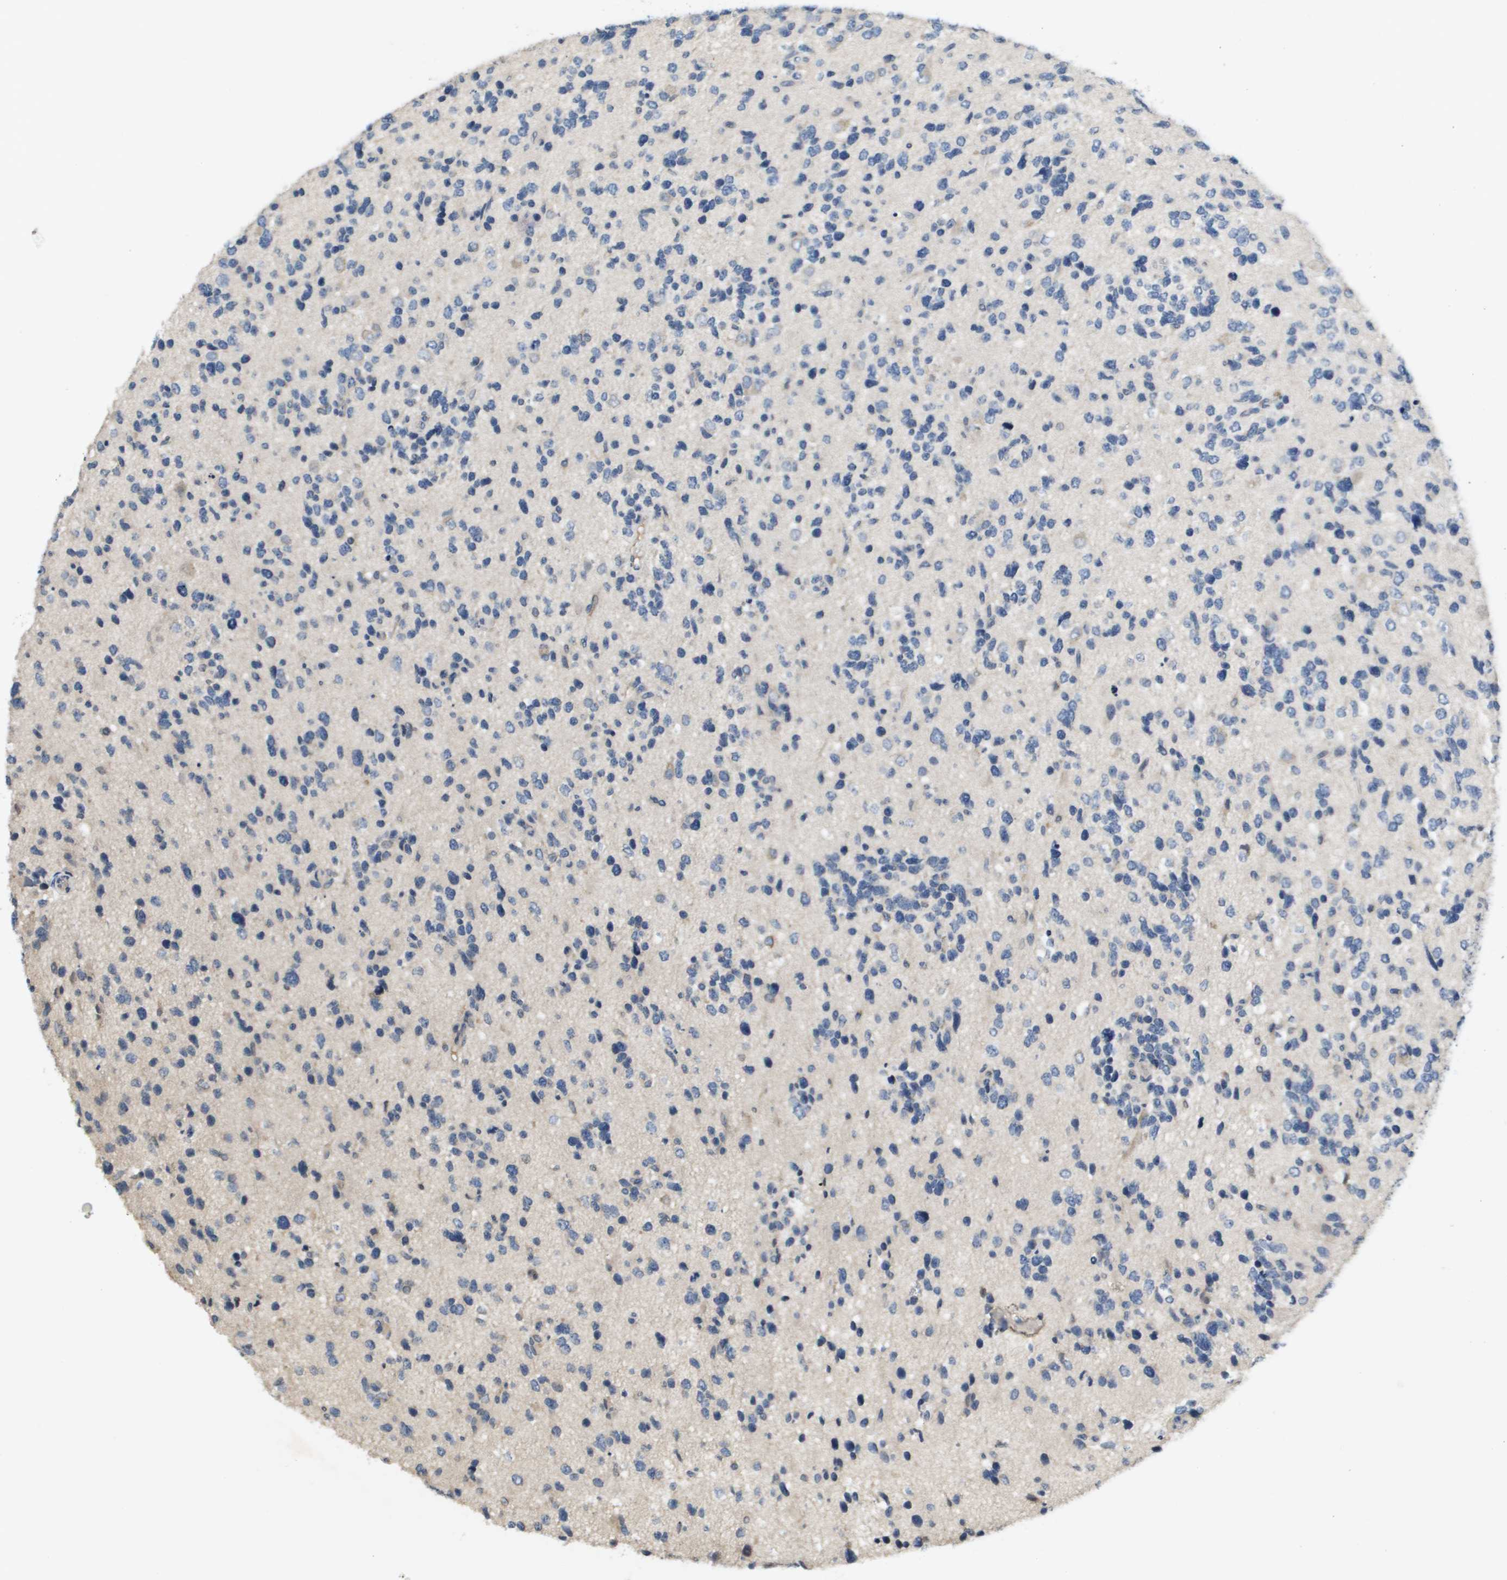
{"staining": {"intensity": "negative", "quantity": "none", "location": "none"}, "tissue": "glioma", "cell_type": "Tumor cells", "image_type": "cancer", "snomed": [{"axis": "morphology", "description": "Glioma, malignant, High grade"}, {"axis": "topography", "description": "Brain"}], "caption": "Immunohistochemical staining of glioma exhibits no significant expression in tumor cells. Nuclei are stained in blue.", "gene": "CAPN11", "patient": {"sex": "female", "age": 58}}